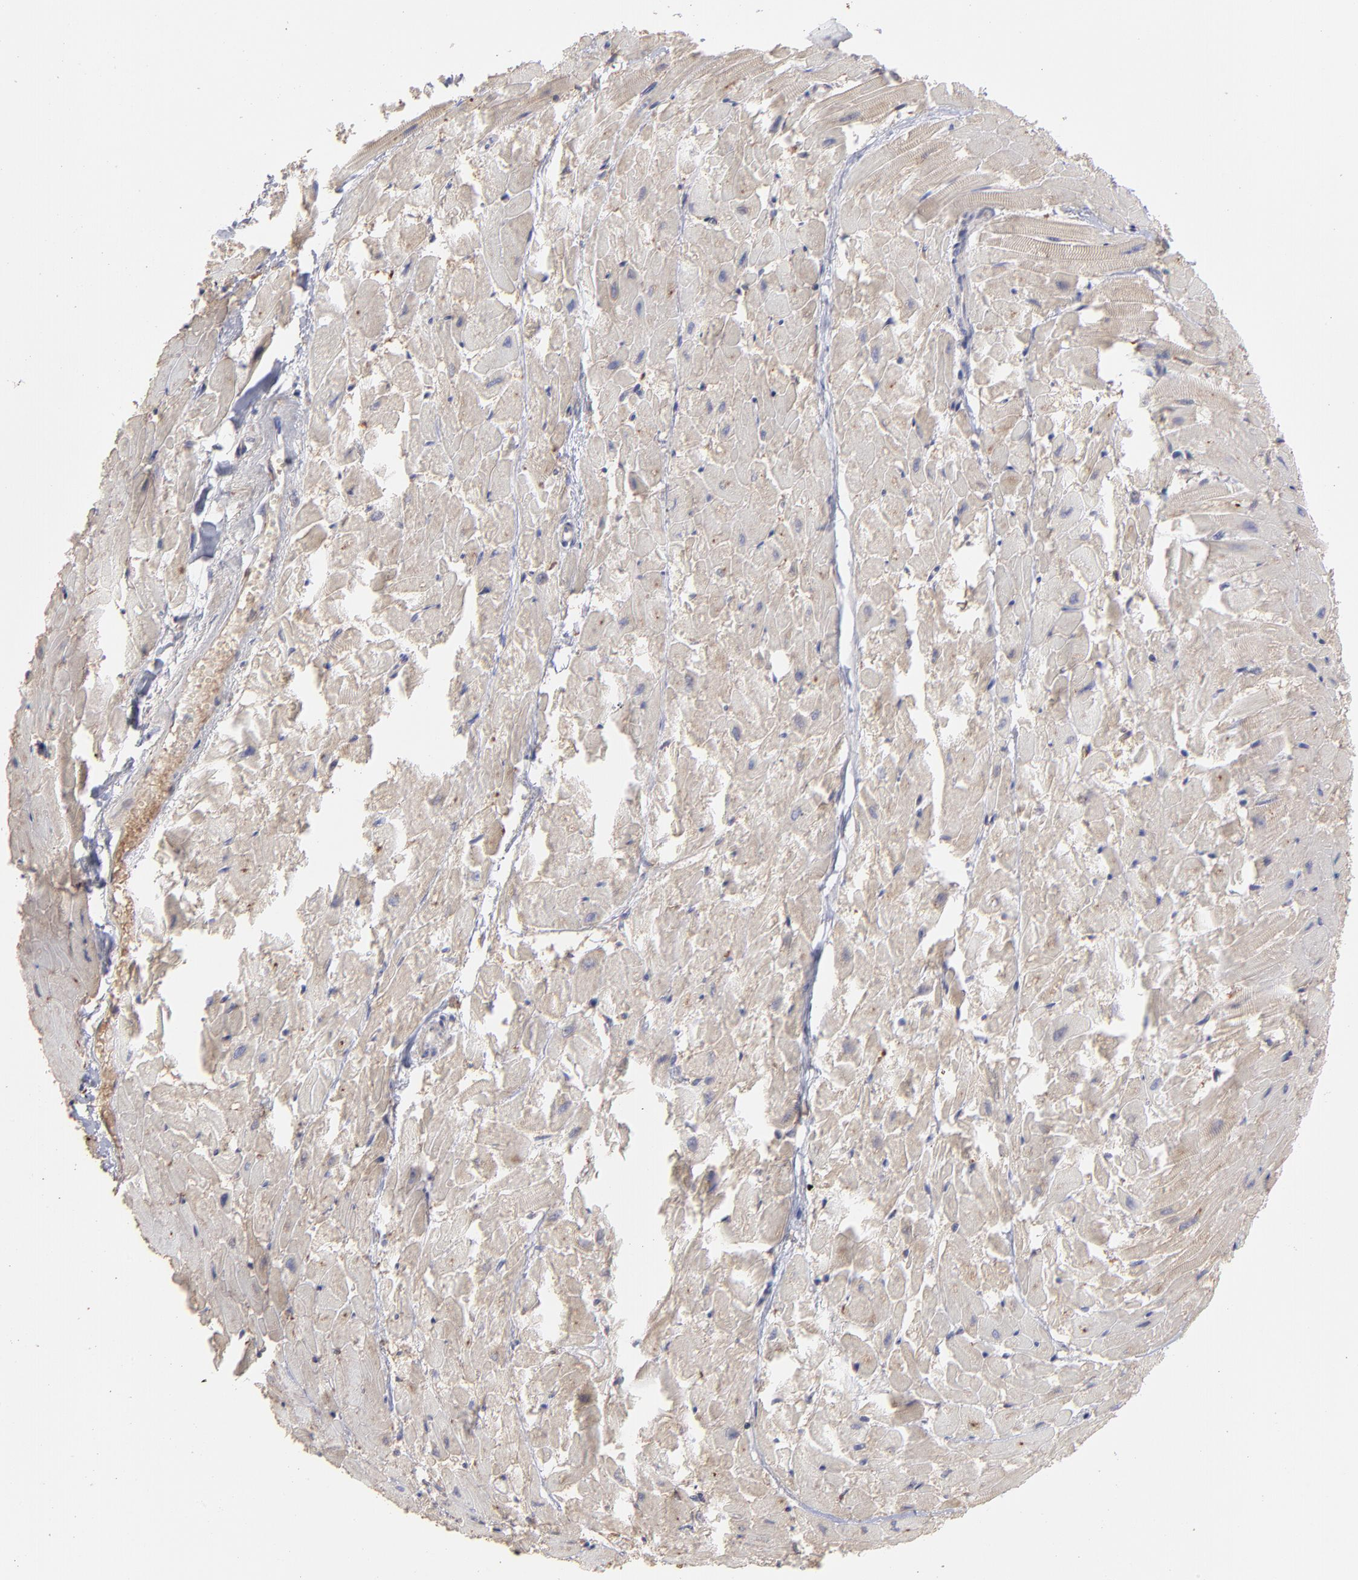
{"staining": {"intensity": "negative", "quantity": "none", "location": "none"}, "tissue": "heart muscle", "cell_type": "Cardiomyocytes", "image_type": "normal", "snomed": [{"axis": "morphology", "description": "Normal tissue, NOS"}, {"axis": "topography", "description": "Heart"}], "caption": "An IHC micrograph of unremarkable heart muscle is shown. There is no staining in cardiomyocytes of heart muscle.", "gene": "RPLP0", "patient": {"sex": "female", "age": 19}}